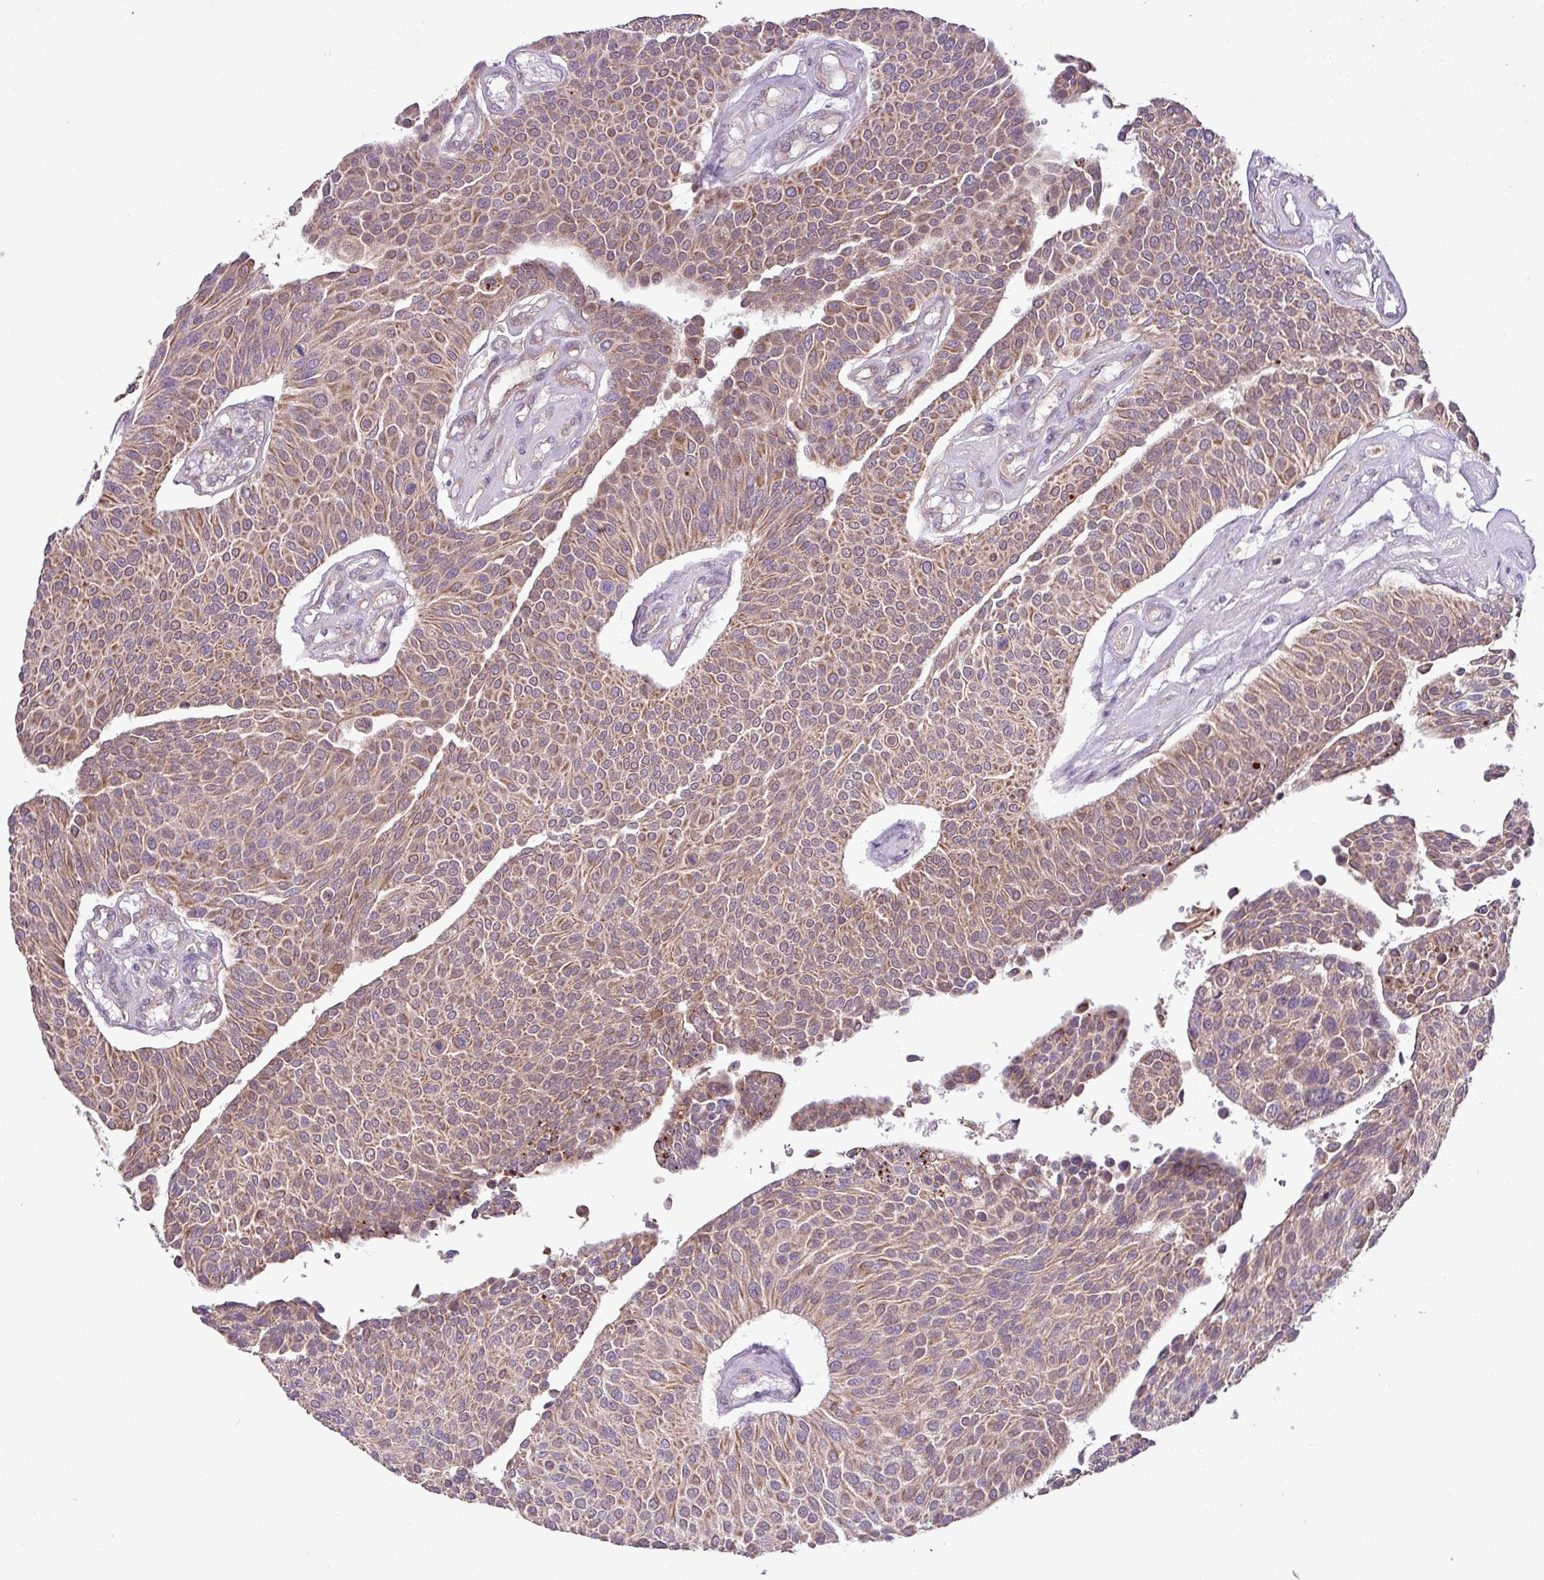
{"staining": {"intensity": "moderate", "quantity": "25%-75%", "location": "cytoplasmic/membranous"}, "tissue": "urothelial cancer", "cell_type": "Tumor cells", "image_type": "cancer", "snomed": [{"axis": "morphology", "description": "Urothelial carcinoma, NOS"}, {"axis": "topography", "description": "Urinary bladder"}], "caption": "The histopathology image exhibits immunohistochemical staining of transitional cell carcinoma. There is moderate cytoplasmic/membranous positivity is present in about 25%-75% of tumor cells. The staining was performed using DAB (3,3'-diaminobenzidine), with brown indicating positive protein expression. Nuclei are stained blue with hematoxylin.", "gene": "XIAP", "patient": {"sex": "male", "age": 55}}